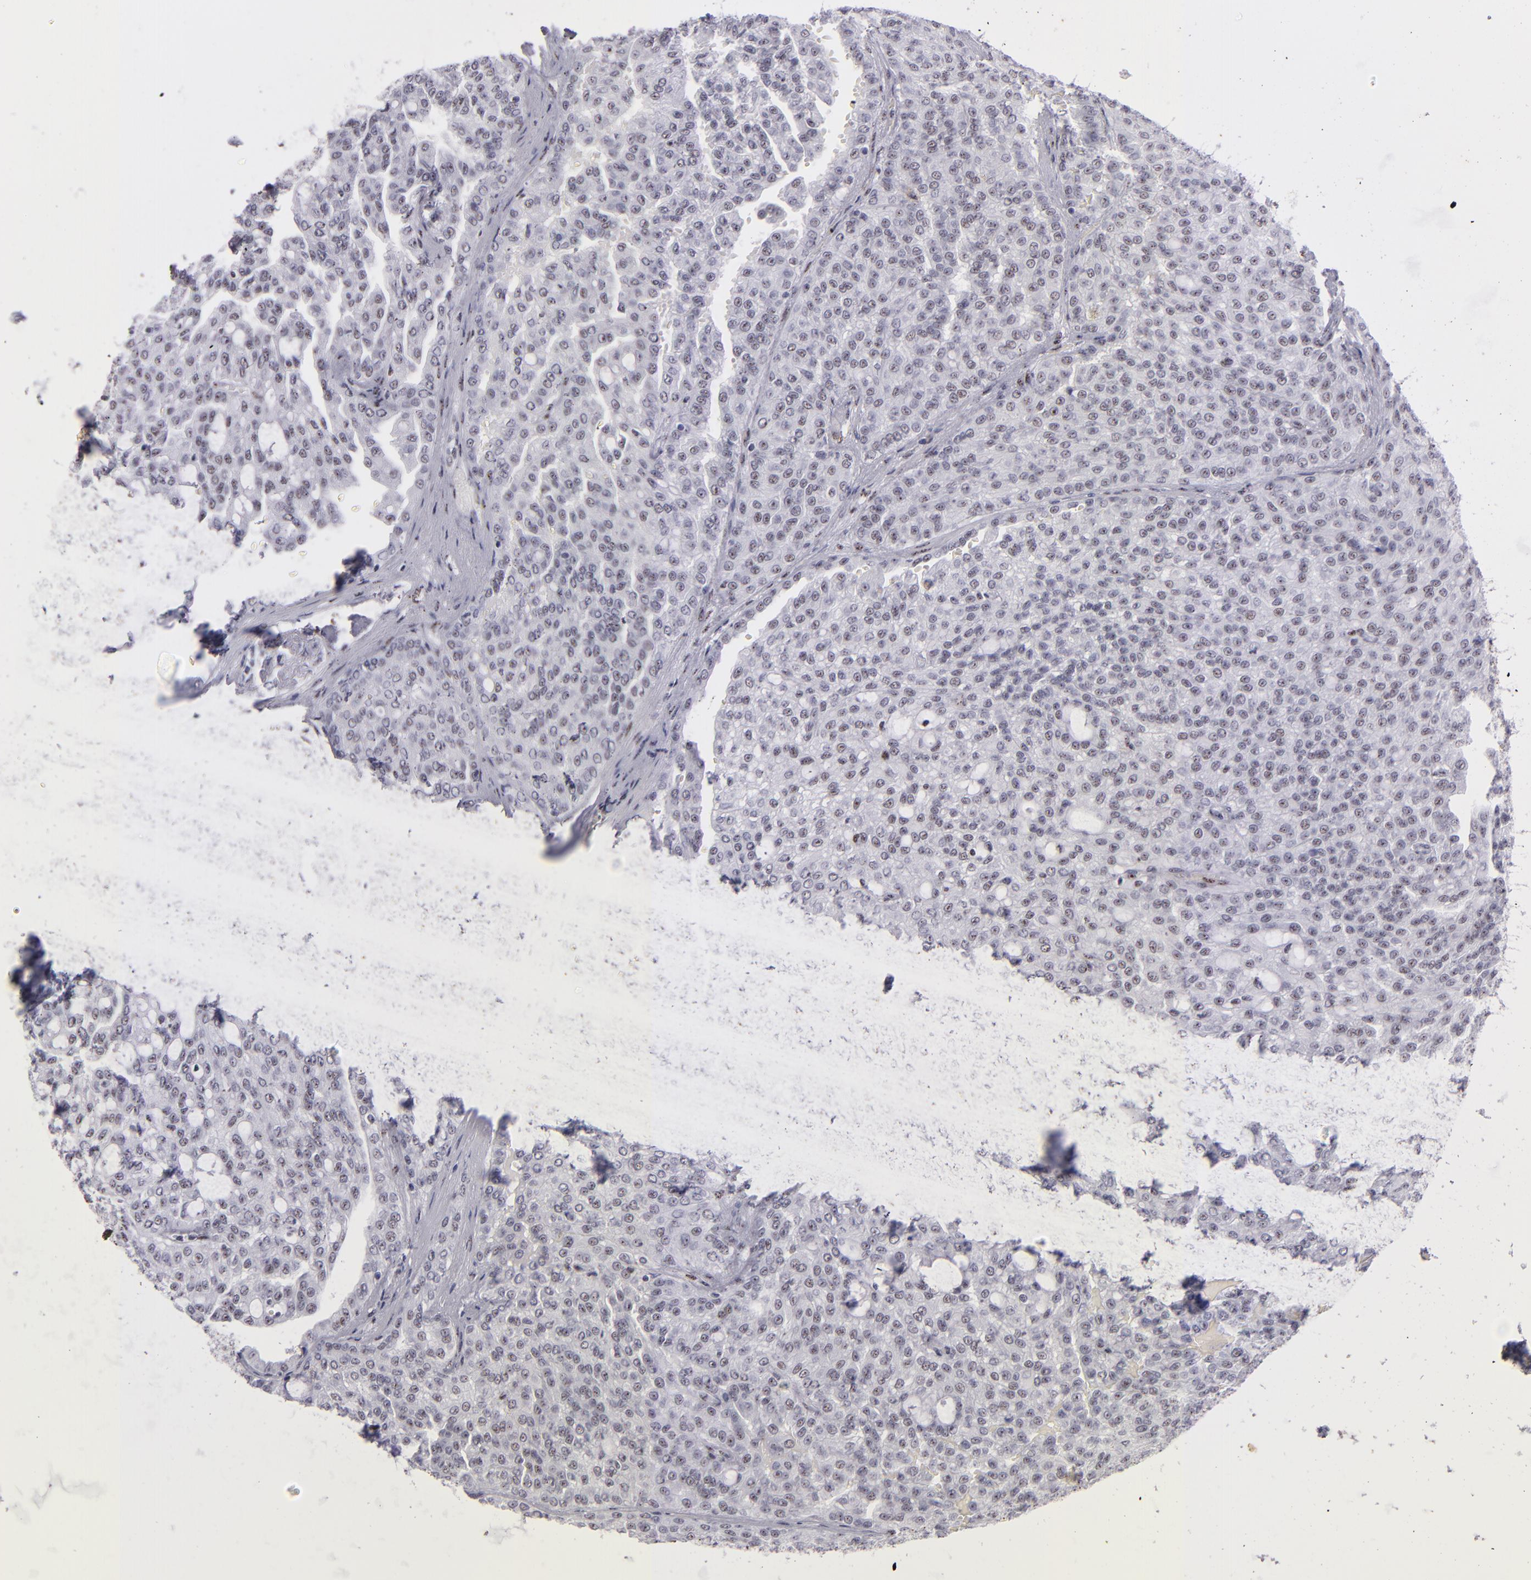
{"staining": {"intensity": "negative", "quantity": "none", "location": "none"}, "tissue": "renal cancer", "cell_type": "Tumor cells", "image_type": "cancer", "snomed": [{"axis": "morphology", "description": "Adenocarcinoma, NOS"}, {"axis": "topography", "description": "Kidney"}], "caption": "Renal cancer stained for a protein using immunohistochemistry (IHC) displays no positivity tumor cells.", "gene": "TOP3A", "patient": {"sex": "male", "age": 63}}